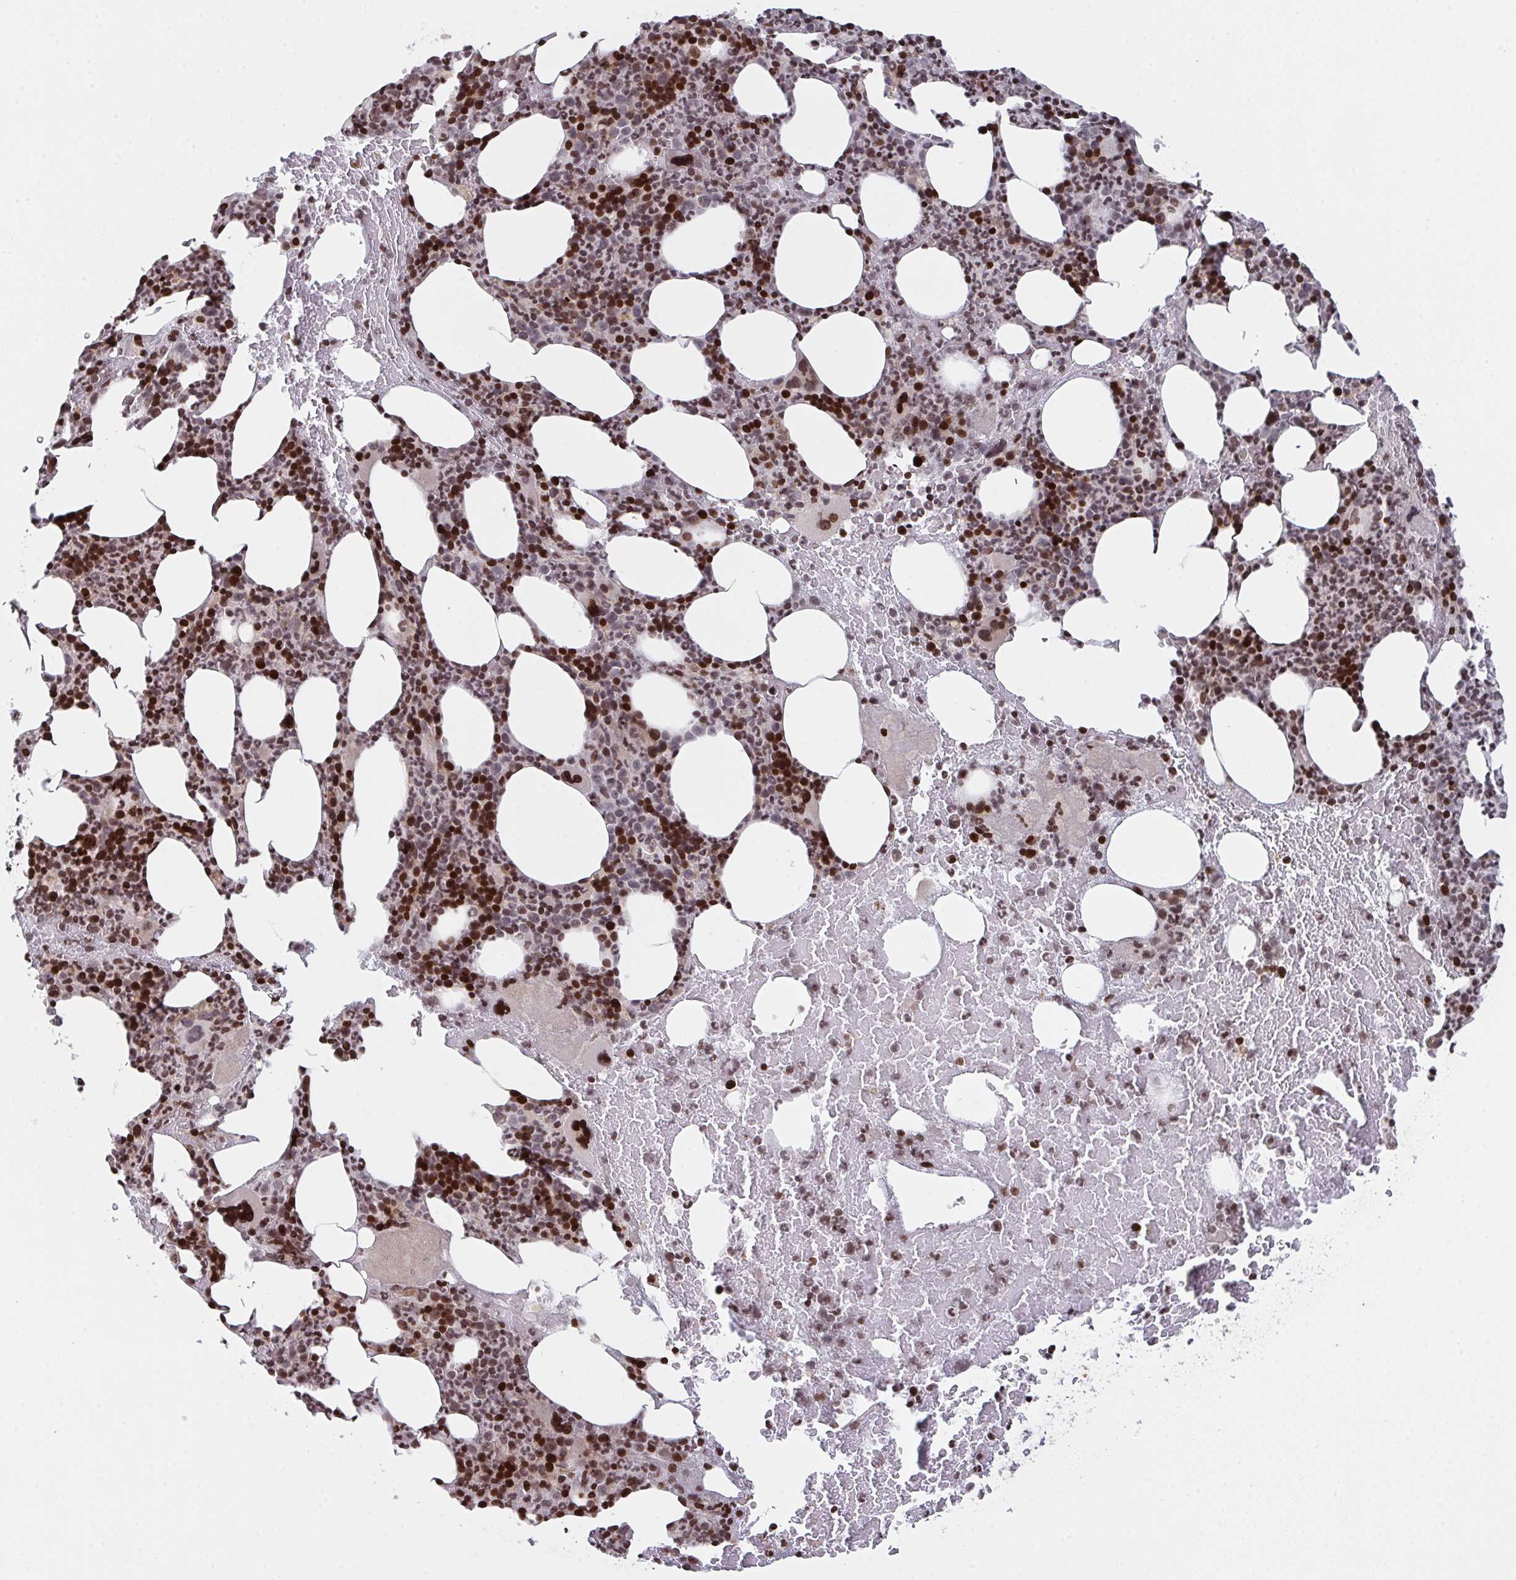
{"staining": {"intensity": "strong", "quantity": "25%-75%", "location": "nuclear"}, "tissue": "bone marrow", "cell_type": "Hematopoietic cells", "image_type": "normal", "snomed": [{"axis": "morphology", "description": "Normal tissue, NOS"}, {"axis": "topography", "description": "Bone marrow"}], "caption": "Immunohistochemical staining of normal human bone marrow shows strong nuclear protein positivity in approximately 25%-75% of hematopoietic cells.", "gene": "PCDHB8", "patient": {"sex": "female", "age": 59}}